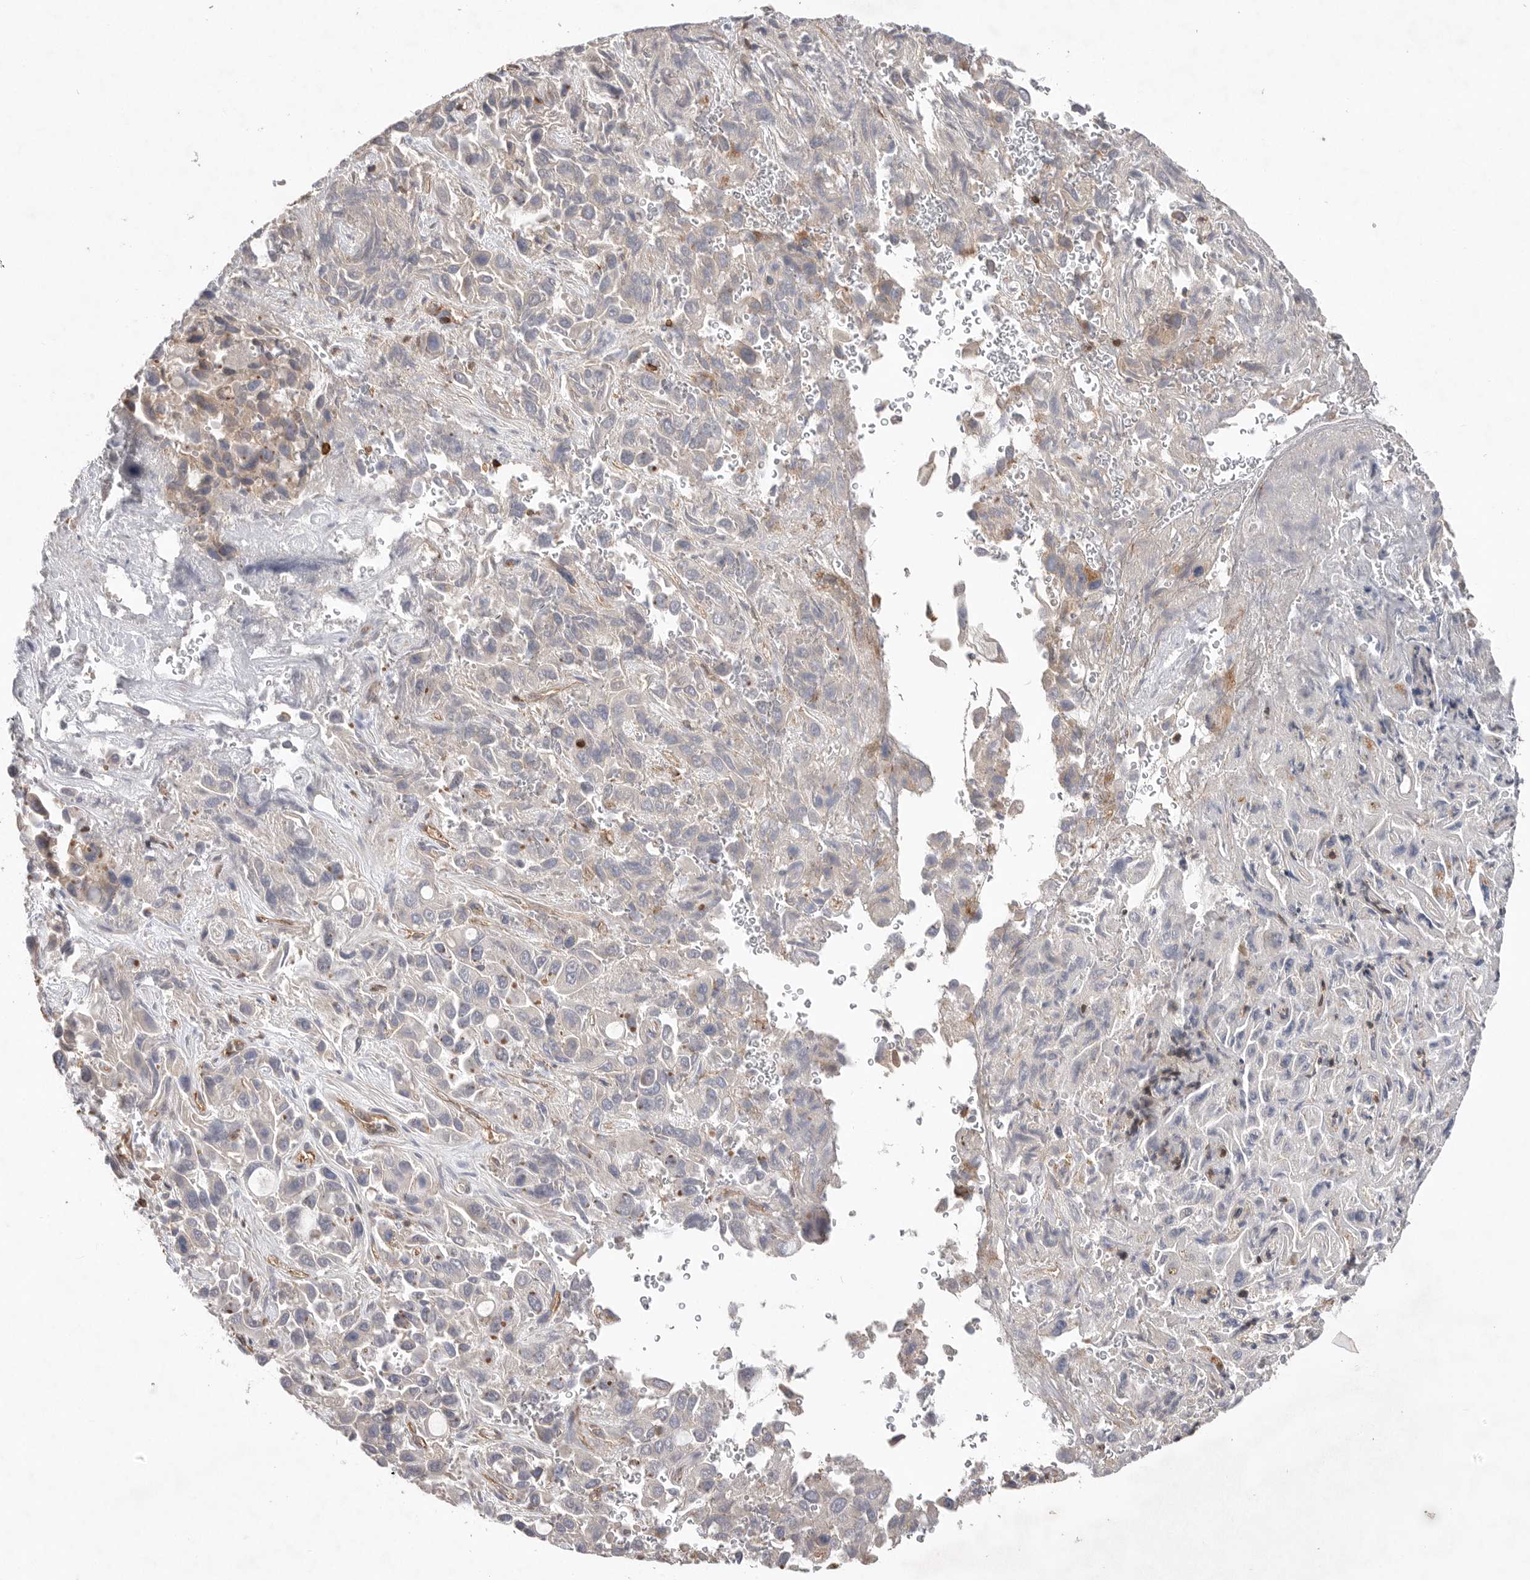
{"staining": {"intensity": "weak", "quantity": "<25%", "location": "cytoplasmic/membranous"}, "tissue": "liver cancer", "cell_type": "Tumor cells", "image_type": "cancer", "snomed": [{"axis": "morphology", "description": "Cholangiocarcinoma"}, {"axis": "topography", "description": "Liver"}], "caption": "Tumor cells are negative for protein expression in human liver cancer (cholangiocarcinoma).", "gene": "PRKCH", "patient": {"sex": "female", "age": 52}}